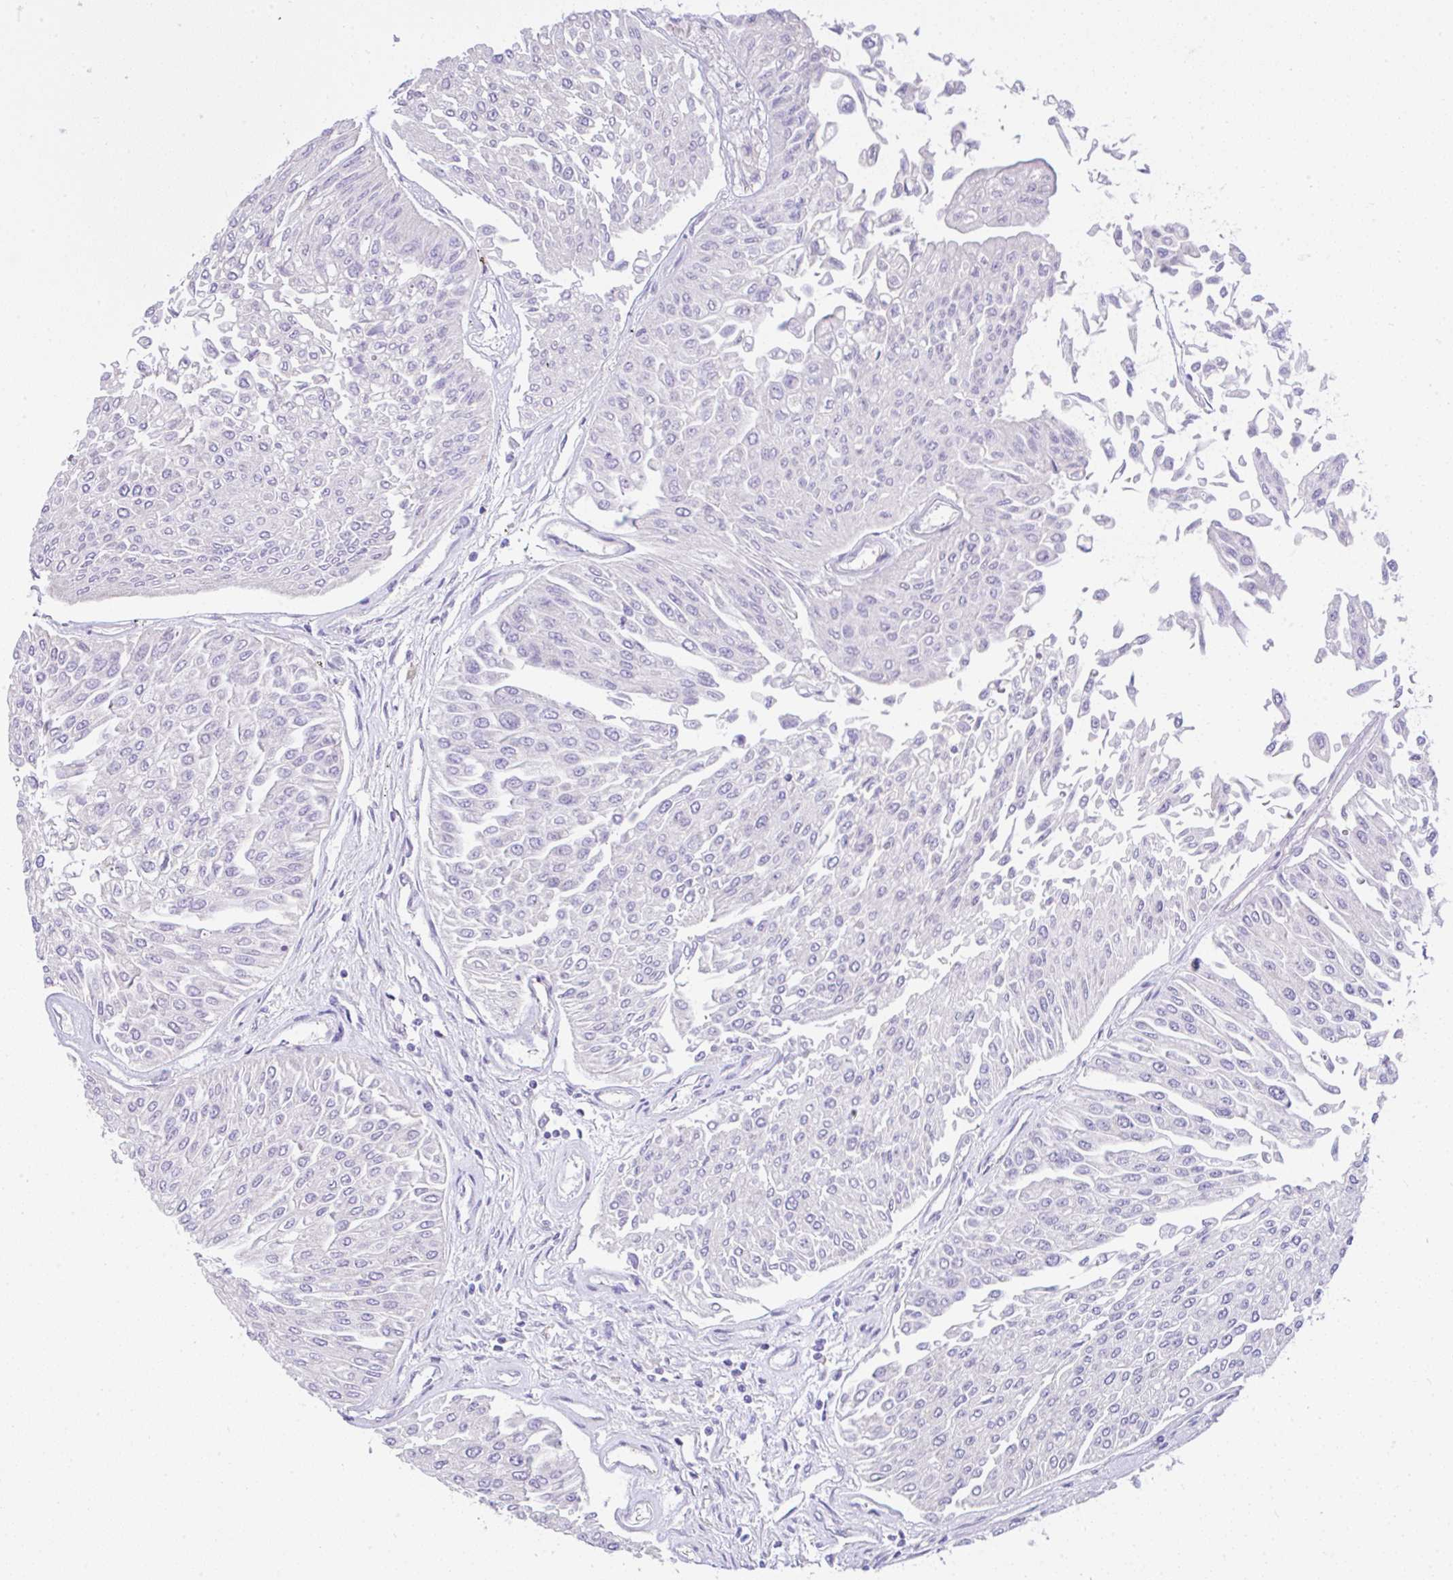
{"staining": {"intensity": "negative", "quantity": "none", "location": "none"}, "tissue": "urothelial cancer", "cell_type": "Tumor cells", "image_type": "cancer", "snomed": [{"axis": "morphology", "description": "Urothelial carcinoma, Low grade"}, {"axis": "topography", "description": "Urinary bladder"}], "caption": "A photomicrograph of urothelial carcinoma (low-grade) stained for a protein displays no brown staining in tumor cells.", "gene": "CTU1", "patient": {"sex": "male", "age": 67}}